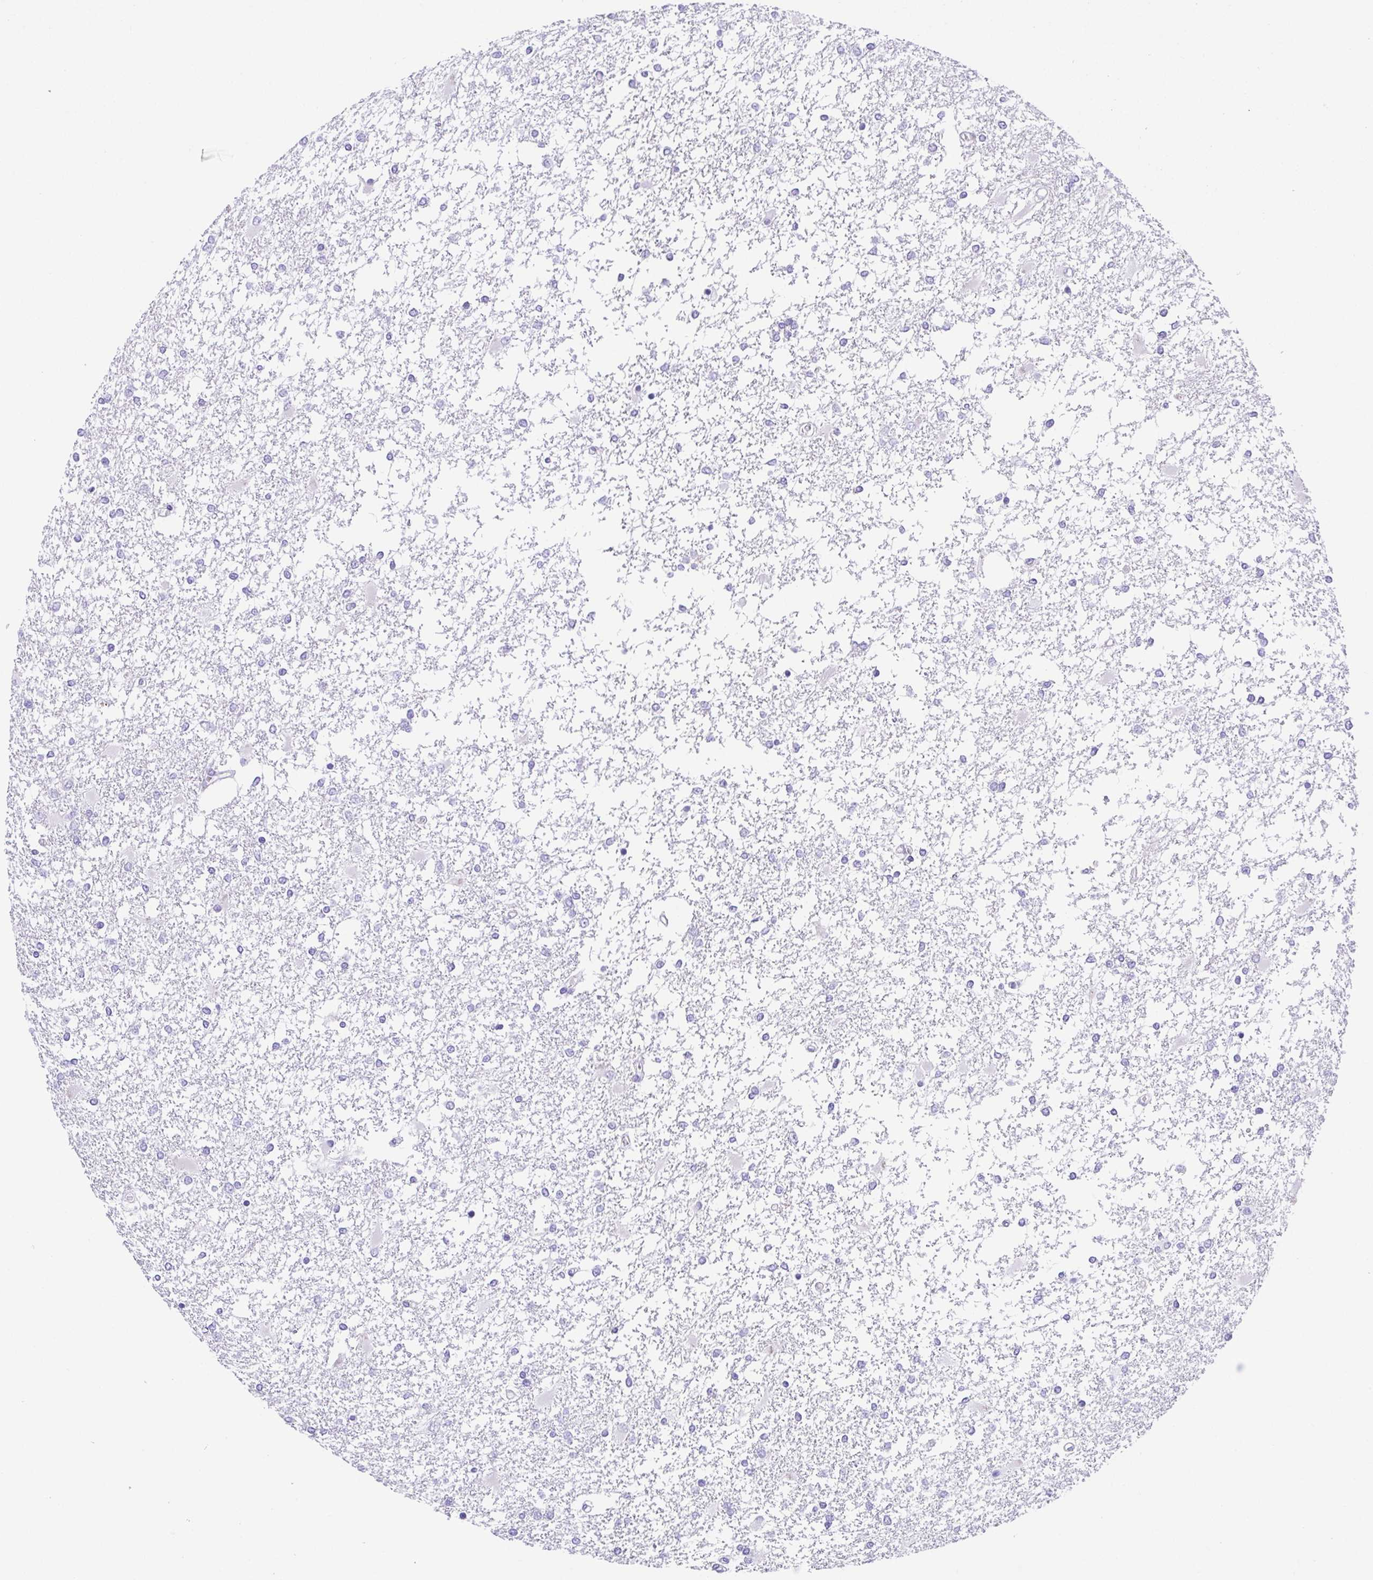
{"staining": {"intensity": "negative", "quantity": "none", "location": "none"}, "tissue": "glioma", "cell_type": "Tumor cells", "image_type": "cancer", "snomed": [{"axis": "morphology", "description": "Glioma, malignant, High grade"}, {"axis": "topography", "description": "Cerebral cortex"}], "caption": "Immunohistochemistry micrograph of human high-grade glioma (malignant) stained for a protein (brown), which demonstrates no positivity in tumor cells.", "gene": "LUZP4", "patient": {"sex": "male", "age": 79}}